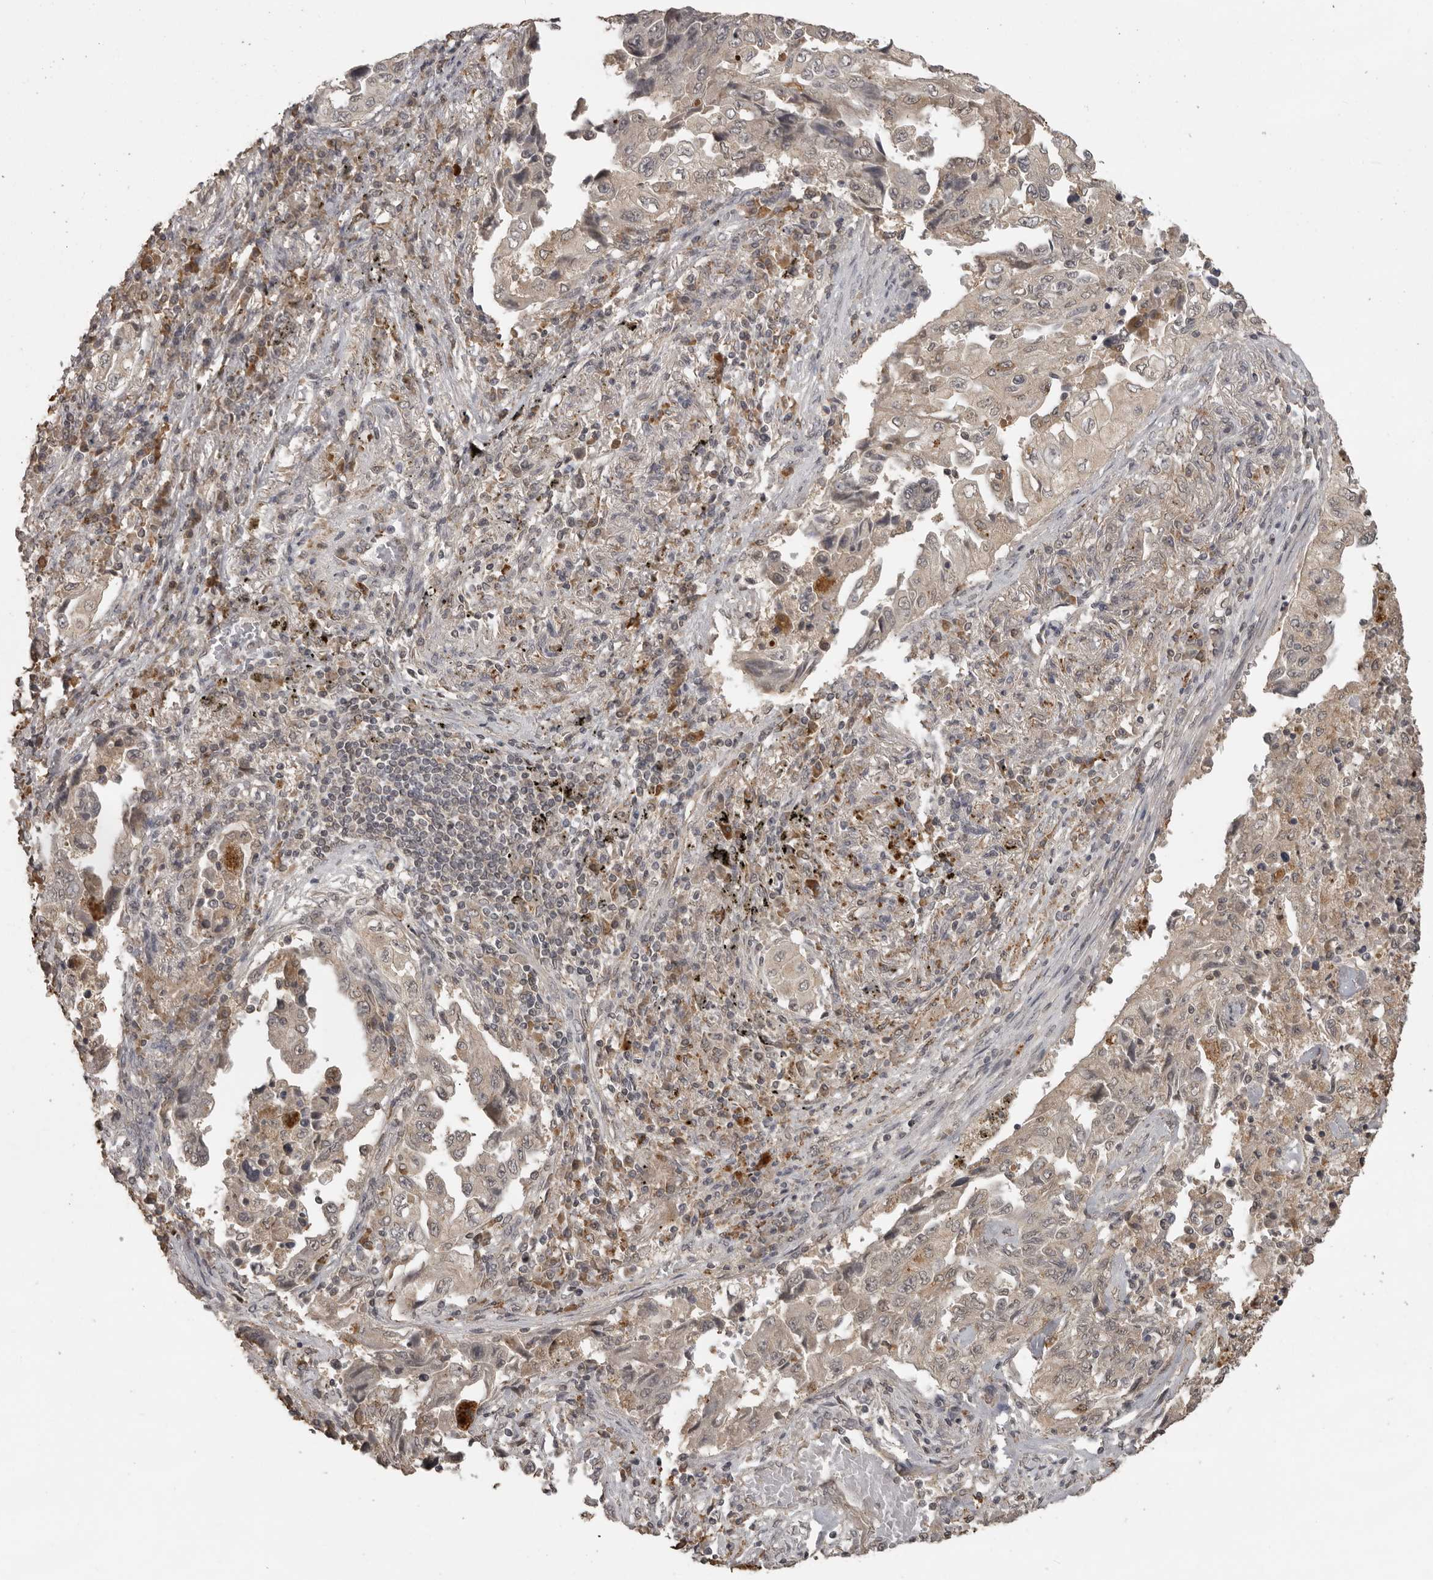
{"staining": {"intensity": "weak", "quantity": "<25%", "location": "cytoplasmic/membranous"}, "tissue": "lung cancer", "cell_type": "Tumor cells", "image_type": "cancer", "snomed": [{"axis": "morphology", "description": "Adenocarcinoma, NOS"}, {"axis": "topography", "description": "Lung"}], "caption": "The image shows no staining of tumor cells in lung cancer (adenocarcinoma).", "gene": "CTF1", "patient": {"sex": "female", "age": 51}}